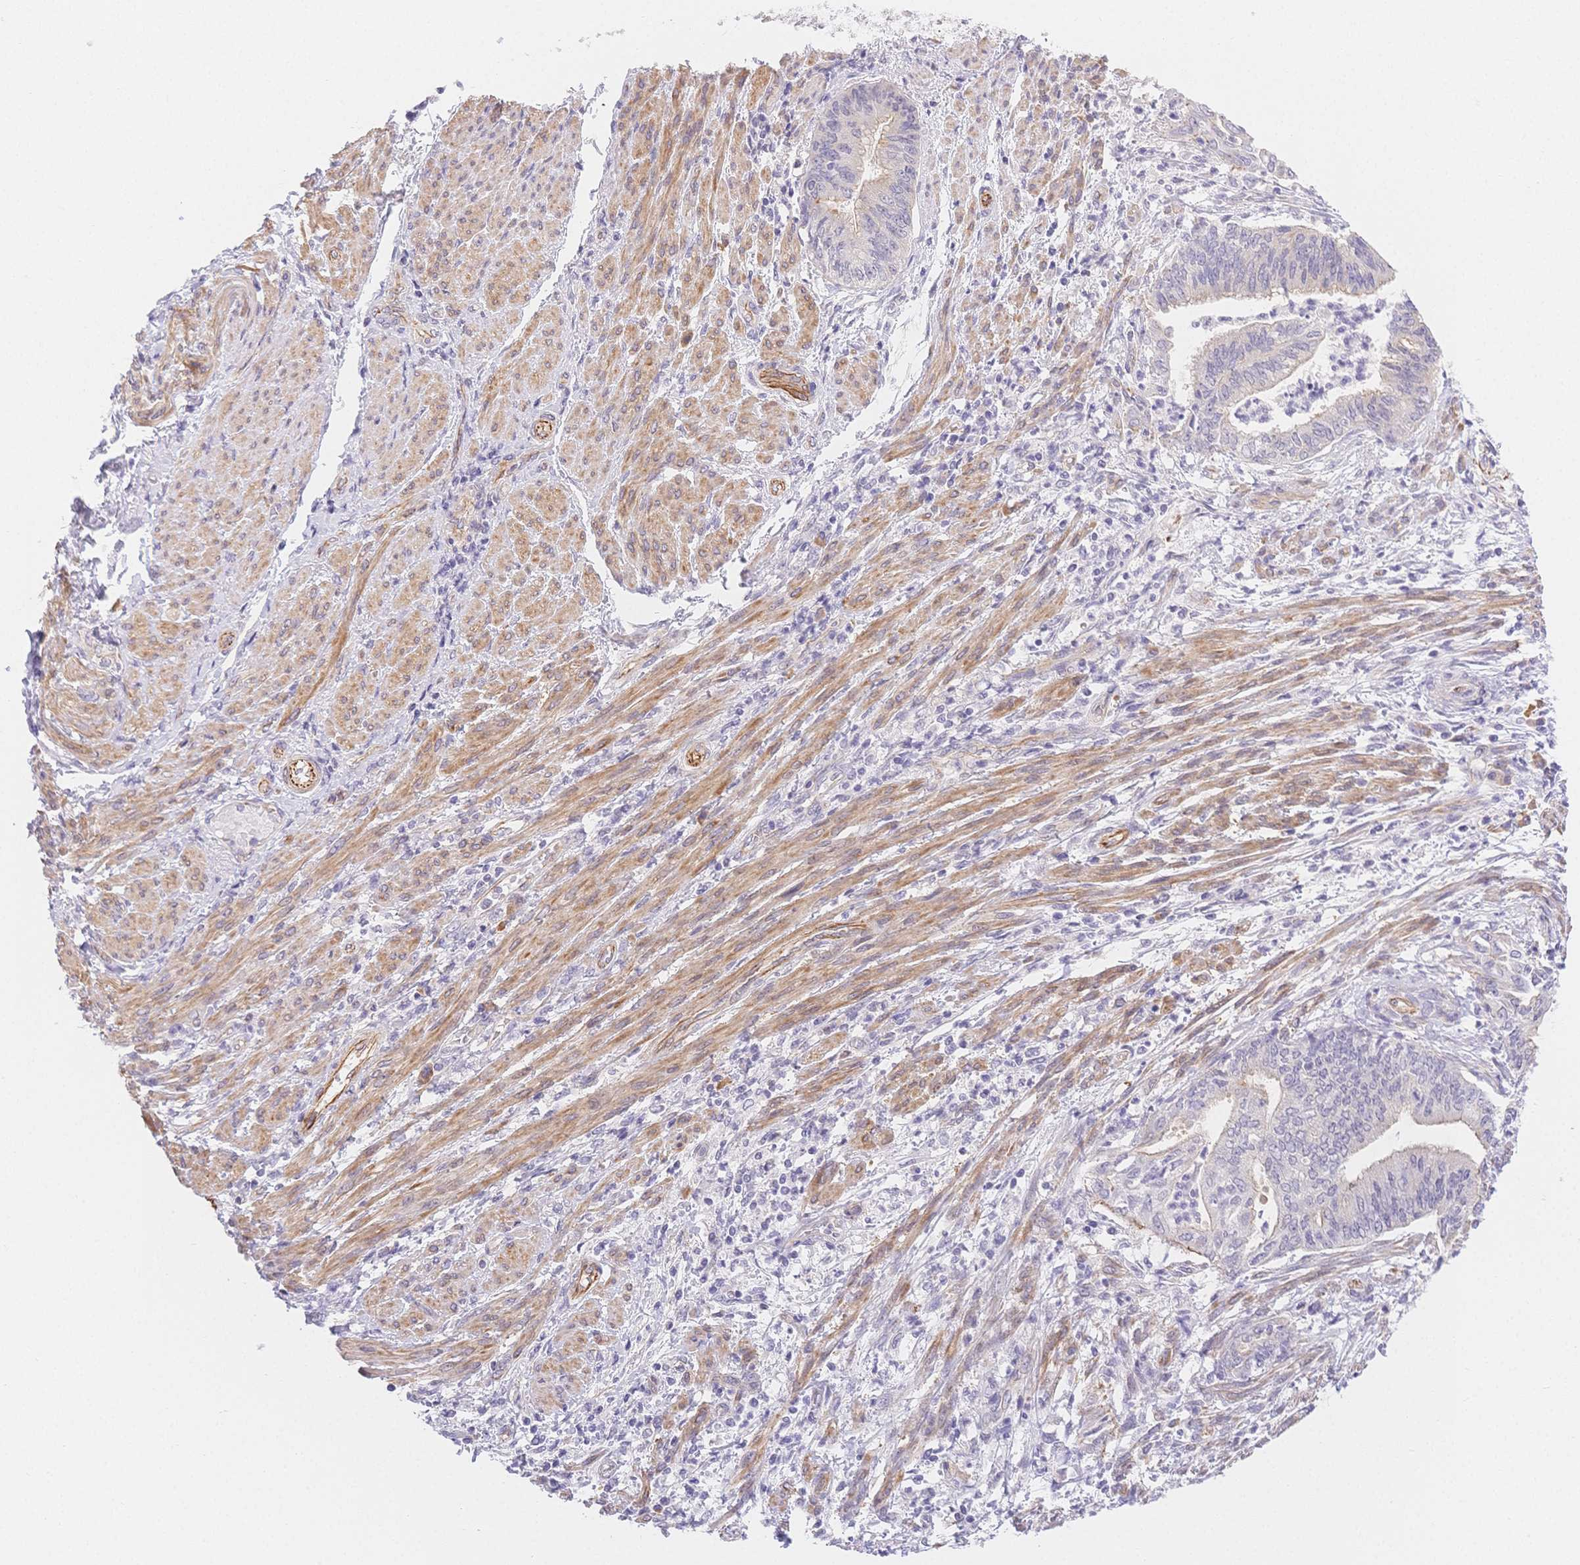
{"staining": {"intensity": "weak", "quantity": "<25%", "location": "cytoplasmic/membranous"}, "tissue": "endometrial cancer", "cell_type": "Tumor cells", "image_type": "cancer", "snomed": [{"axis": "morphology", "description": "Adenocarcinoma, NOS"}, {"axis": "topography", "description": "Endometrium"}], "caption": "This is an IHC image of human endometrial adenocarcinoma. There is no staining in tumor cells.", "gene": "CSN1S1", "patient": {"sex": "female", "age": 65}}